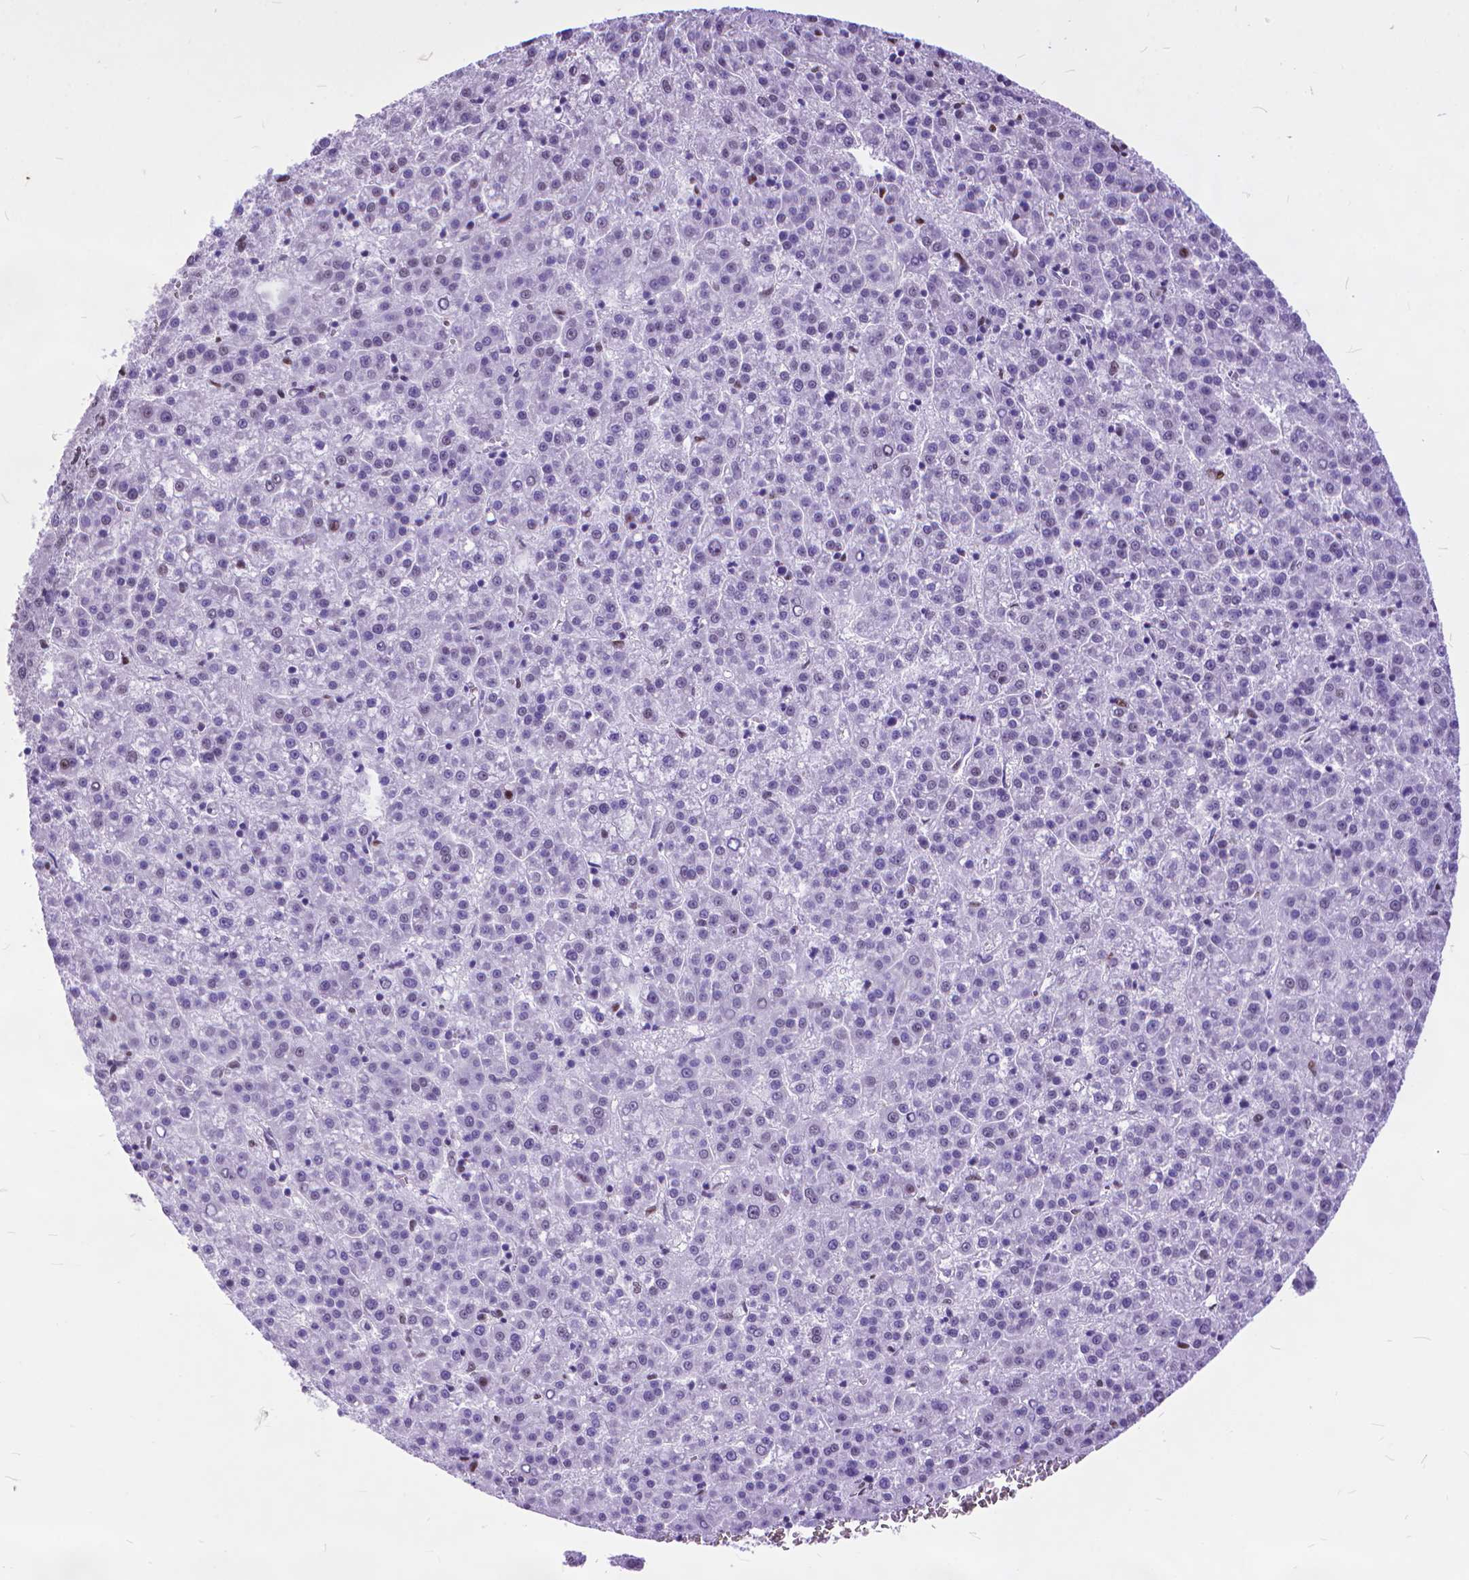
{"staining": {"intensity": "negative", "quantity": "none", "location": "none"}, "tissue": "liver cancer", "cell_type": "Tumor cells", "image_type": "cancer", "snomed": [{"axis": "morphology", "description": "Carcinoma, Hepatocellular, NOS"}, {"axis": "topography", "description": "Liver"}], "caption": "Immunohistochemical staining of human liver hepatocellular carcinoma reveals no significant positivity in tumor cells.", "gene": "POLE4", "patient": {"sex": "female", "age": 58}}